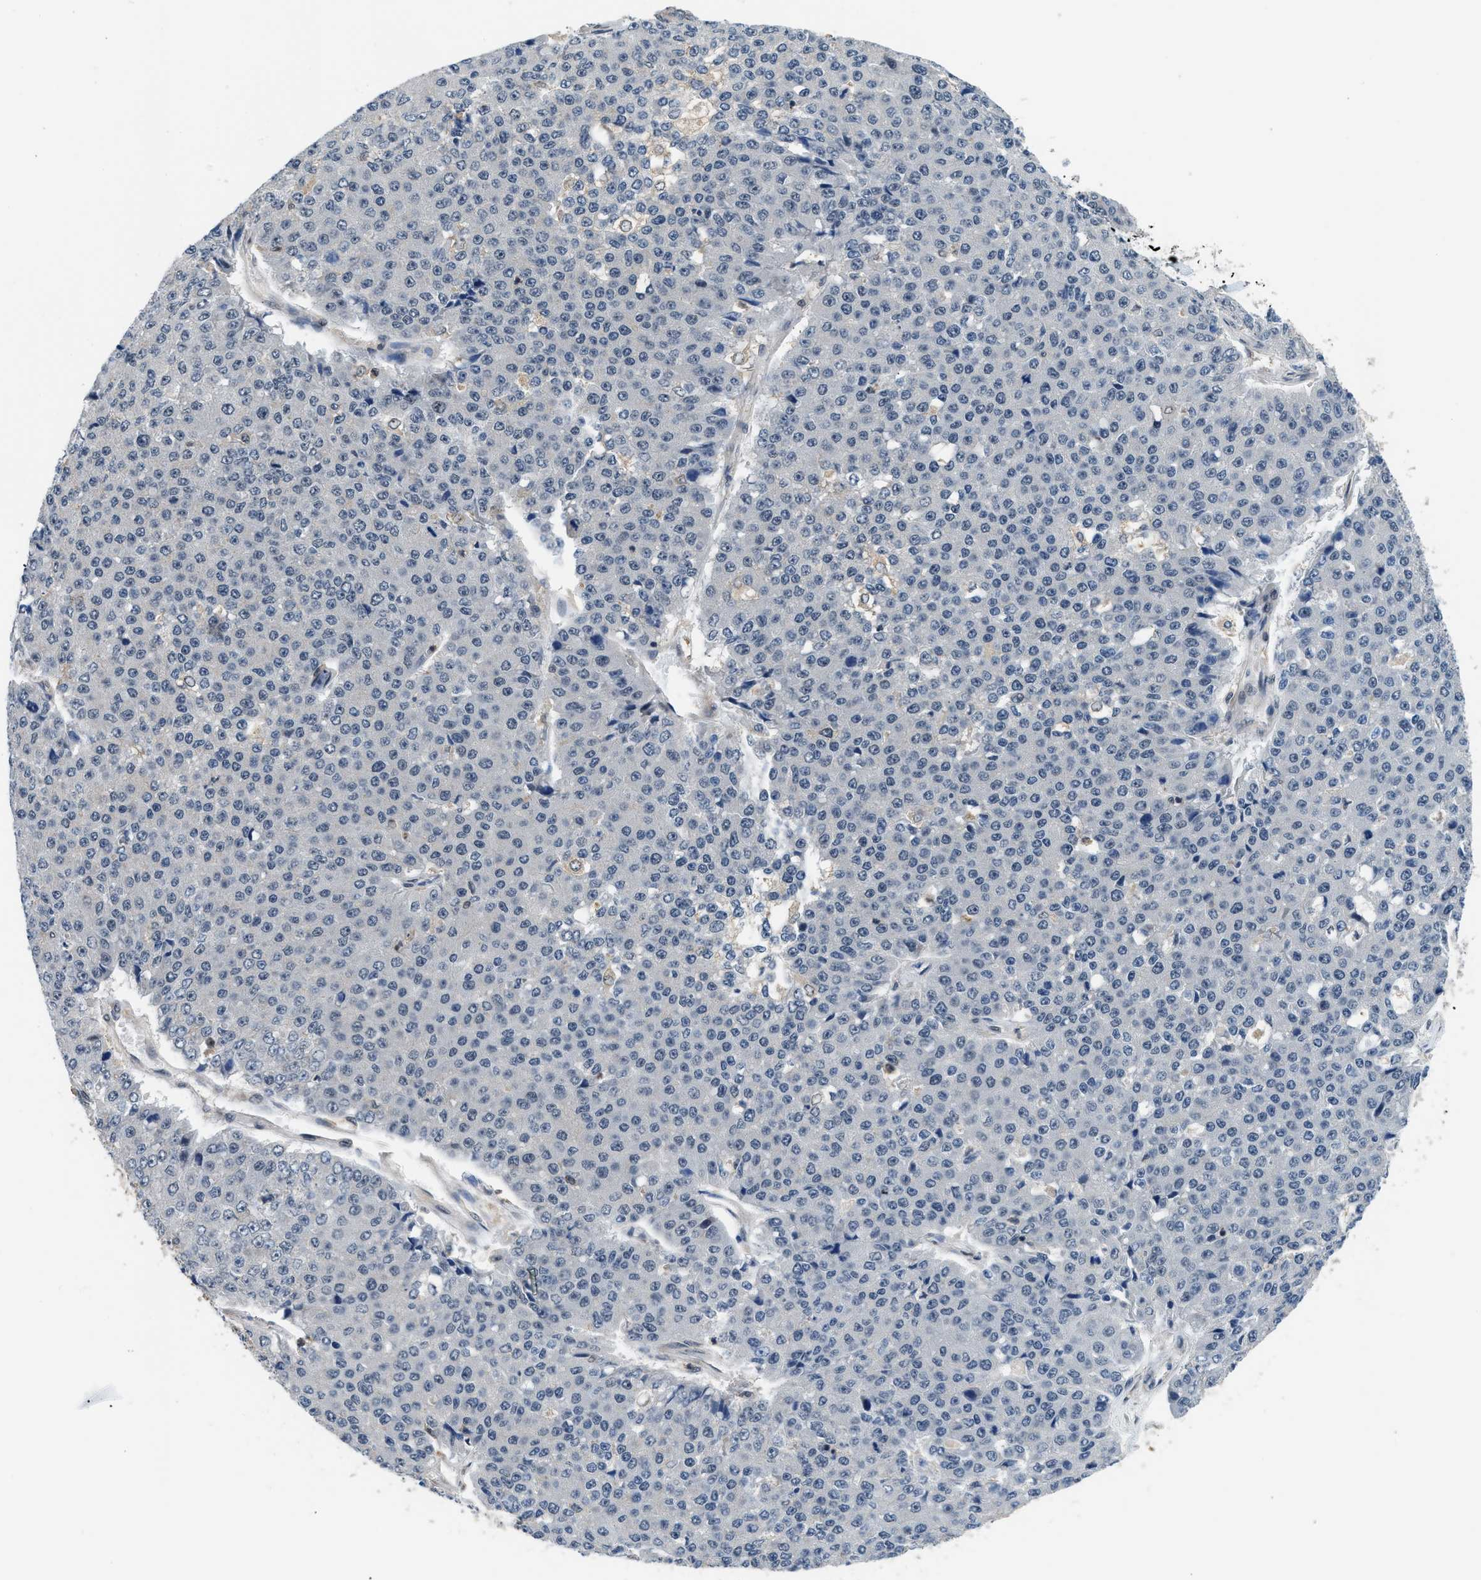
{"staining": {"intensity": "negative", "quantity": "none", "location": "none"}, "tissue": "pancreatic cancer", "cell_type": "Tumor cells", "image_type": "cancer", "snomed": [{"axis": "morphology", "description": "Adenocarcinoma, NOS"}, {"axis": "topography", "description": "Pancreas"}], "caption": "This is an IHC micrograph of human pancreatic adenocarcinoma. There is no positivity in tumor cells.", "gene": "MTMR1", "patient": {"sex": "male", "age": 50}}